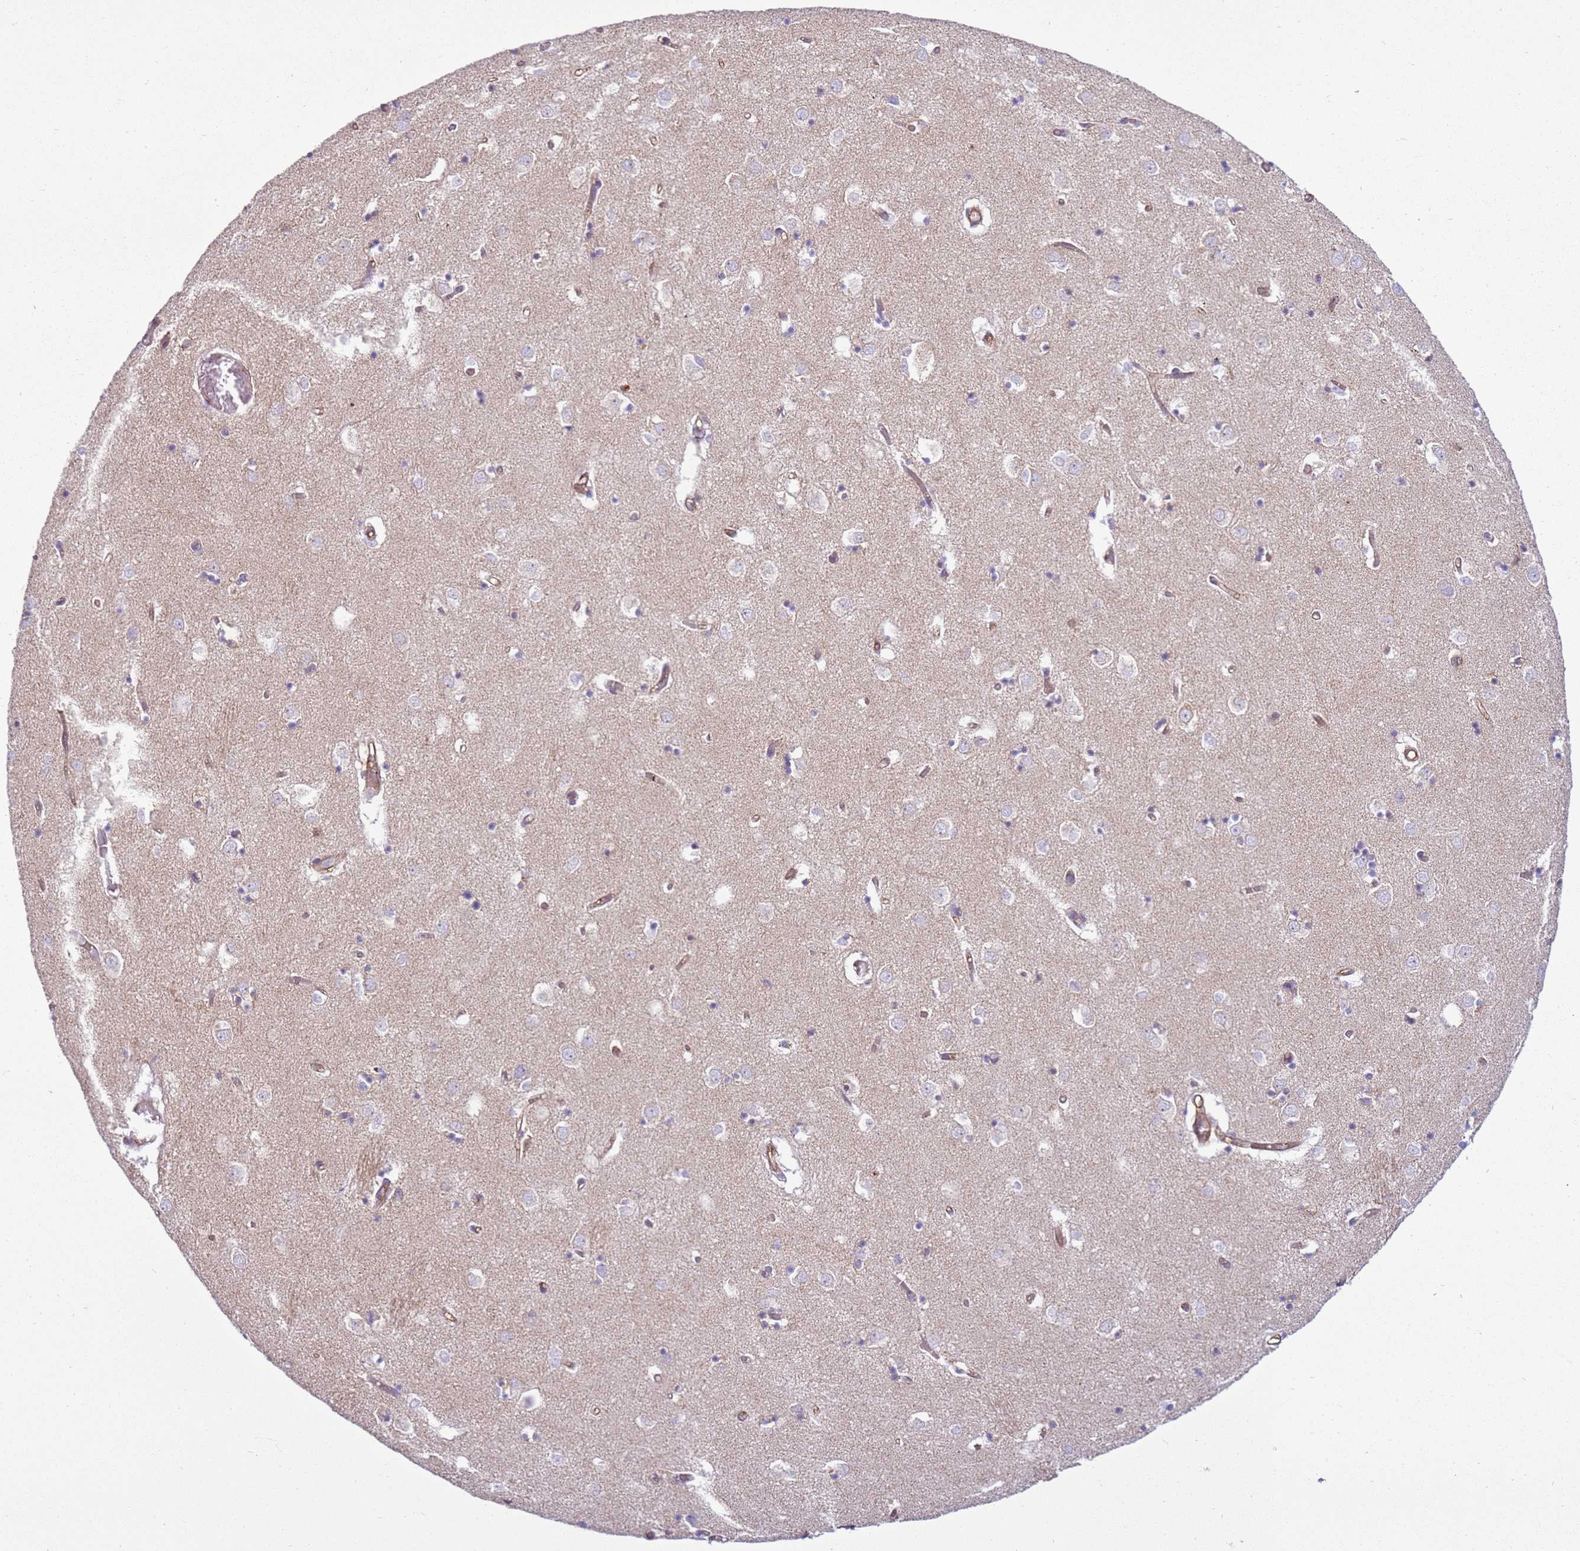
{"staining": {"intensity": "weak", "quantity": "<25%", "location": "cytoplasmic/membranous"}, "tissue": "caudate", "cell_type": "Glial cells", "image_type": "normal", "snomed": [{"axis": "morphology", "description": "Normal tissue, NOS"}, {"axis": "topography", "description": "Lateral ventricle wall"}], "caption": "IHC histopathology image of unremarkable caudate: caudate stained with DAB (3,3'-diaminobenzidine) demonstrates no significant protein positivity in glial cells.", "gene": "SNX21", "patient": {"sex": "male", "age": 70}}